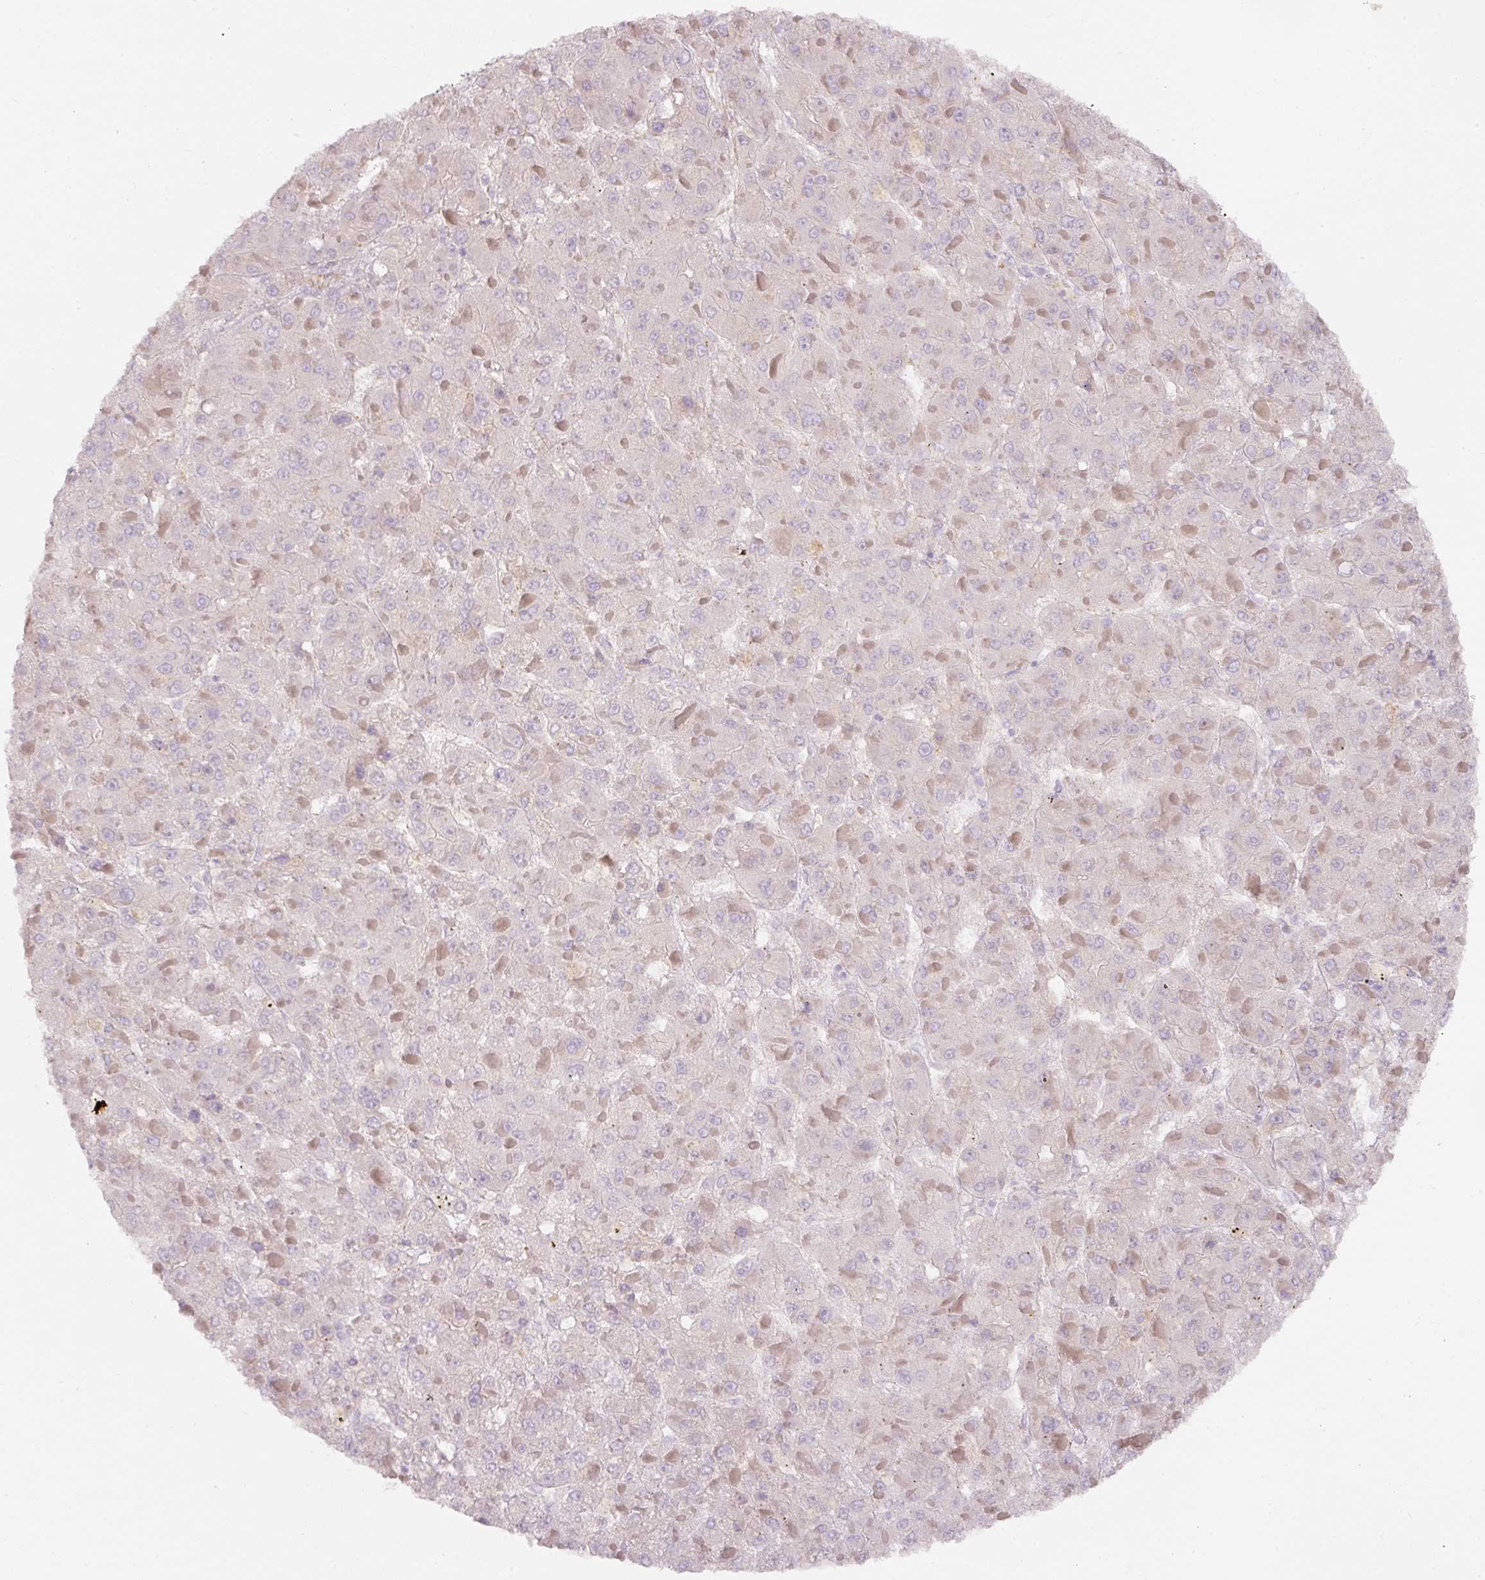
{"staining": {"intensity": "negative", "quantity": "none", "location": "none"}, "tissue": "liver cancer", "cell_type": "Tumor cells", "image_type": "cancer", "snomed": [{"axis": "morphology", "description": "Carcinoma, Hepatocellular, NOS"}, {"axis": "topography", "description": "Liver"}], "caption": "Immunohistochemistry (IHC) image of human liver cancer stained for a protein (brown), which exhibits no positivity in tumor cells.", "gene": "NBPF11", "patient": {"sex": "female", "age": 73}}